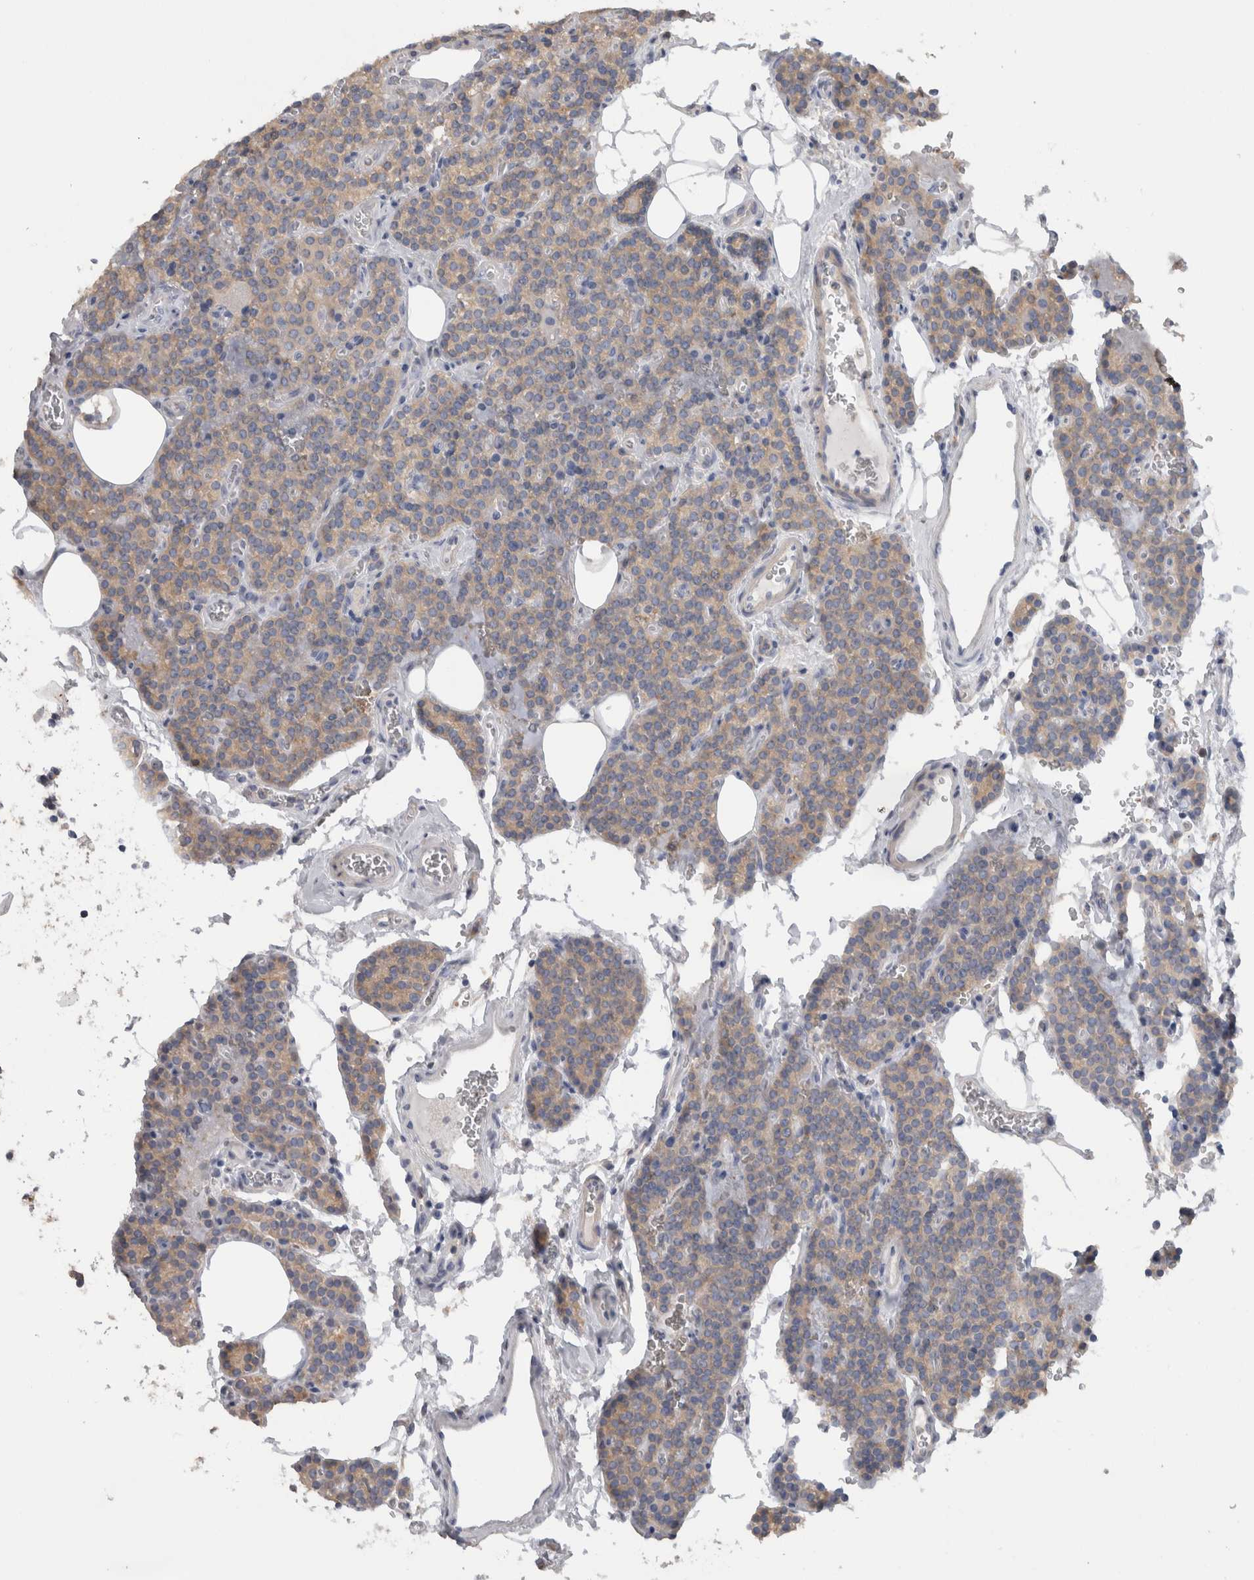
{"staining": {"intensity": "weak", "quantity": "25%-75%", "location": "cytoplasmic/membranous"}, "tissue": "parathyroid gland", "cell_type": "Glandular cells", "image_type": "normal", "snomed": [{"axis": "morphology", "description": "Normal tissue, NOS"}, {"axis": "topography", "description": "Parathyroid gland"}], "caption": "Protein expression analysis of normal human parathyroid gland reveals weak cytoplasmic/membranous staining in approximately 25%-75% of glandular cells. (DAB (3,3'-diaminobenzidine) IHC, brown staining for protein, blue staining for nuclei).", "gene": "SCRN1", "patient": {"sex": "female", "age": 64}}